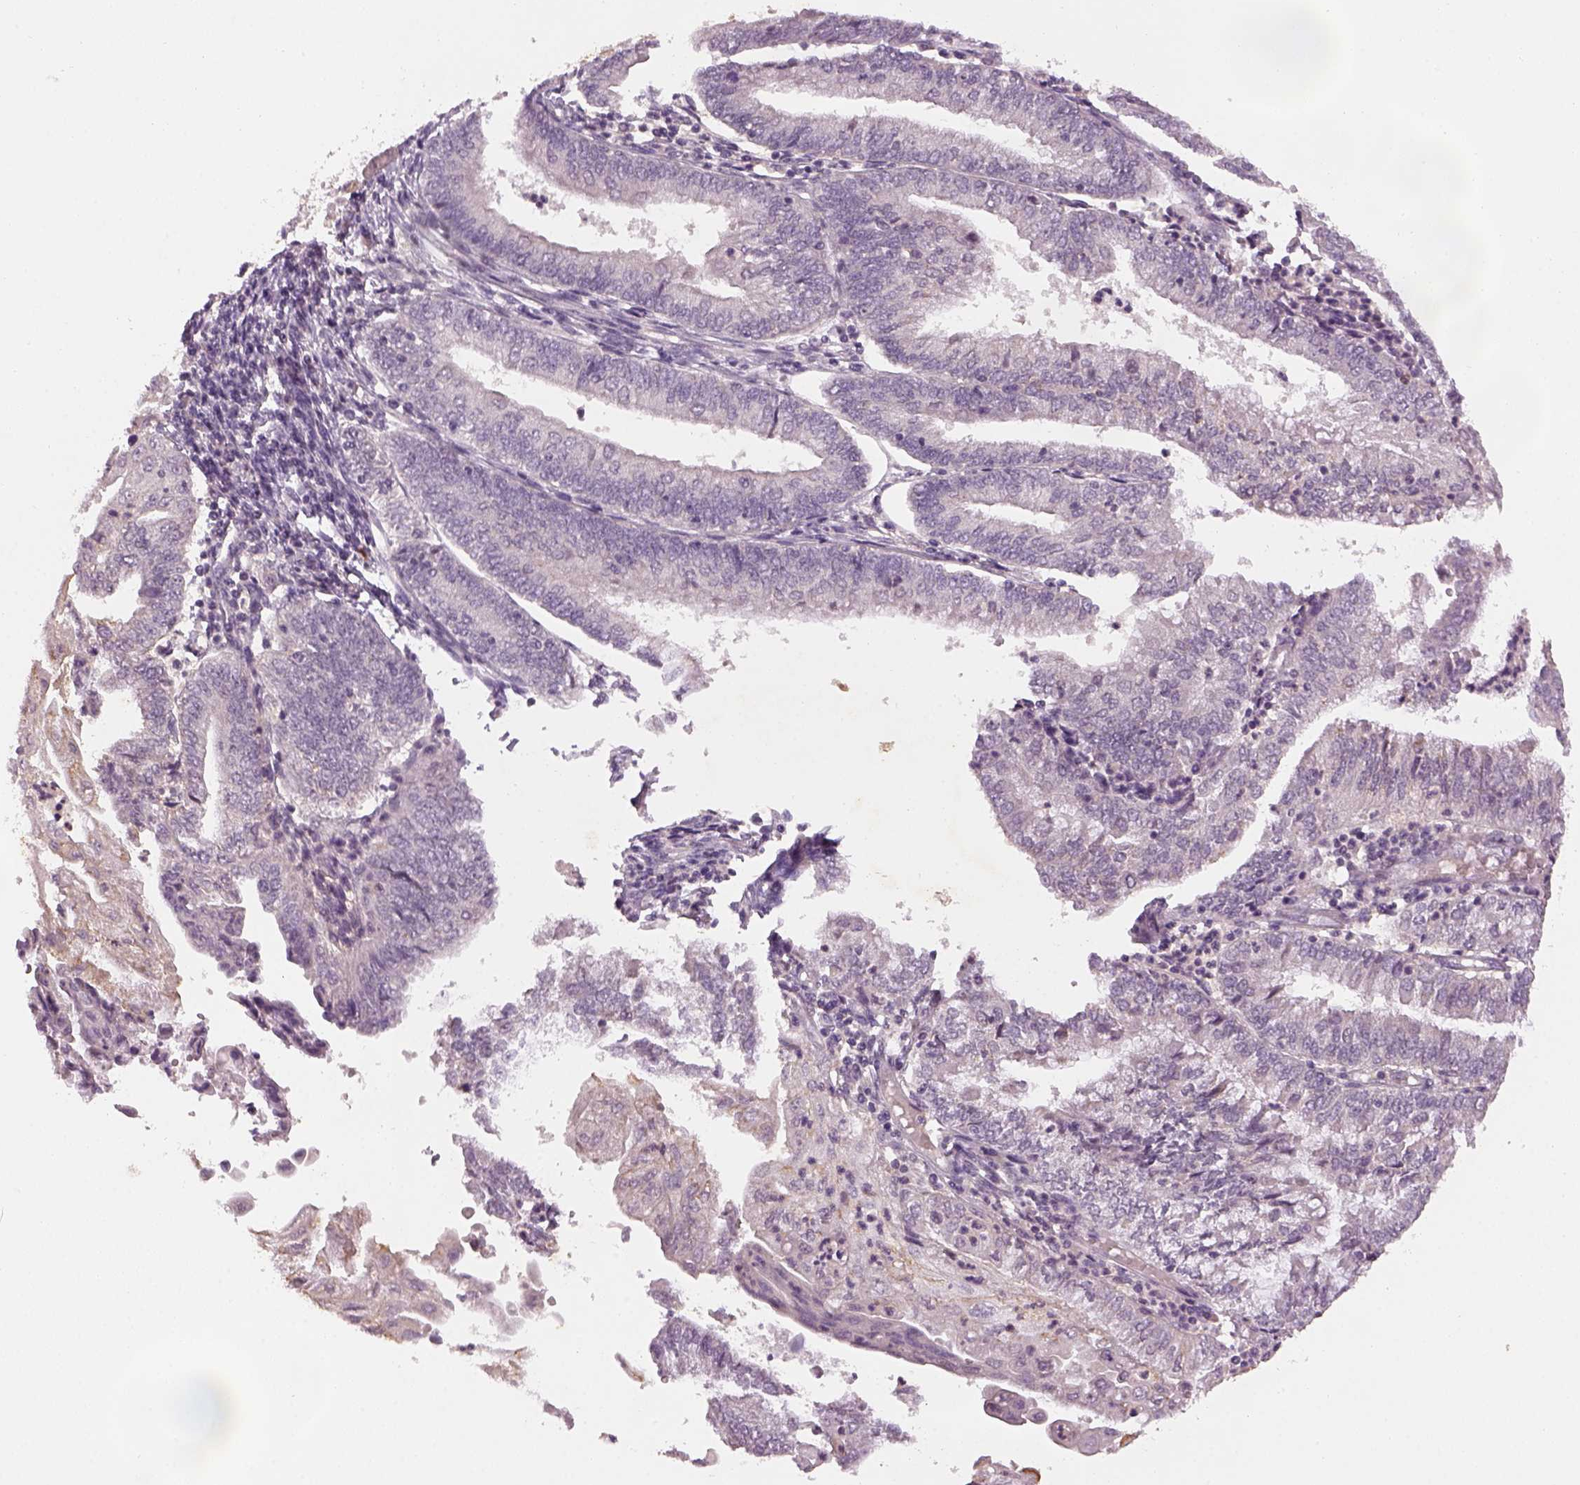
{"staining": {"intensity": "negative", "quantity": "none", "location": "none"}, "tissue": "endometrial cancer", "cell_type": "Tumor cells", "image_type": "cancer", "snomed": [{"axis": "morphology", "description": "Adenocarcinoma, NOS"}, {"axis": "topography", "description": "Endometrium"}], "caption": "Immunohistochemical staining of endometrial adenocarcinoma displays no significant positivity in tumor cells.", "gene": "GDNF", "patient": {"sex": "female", "age": 55}}